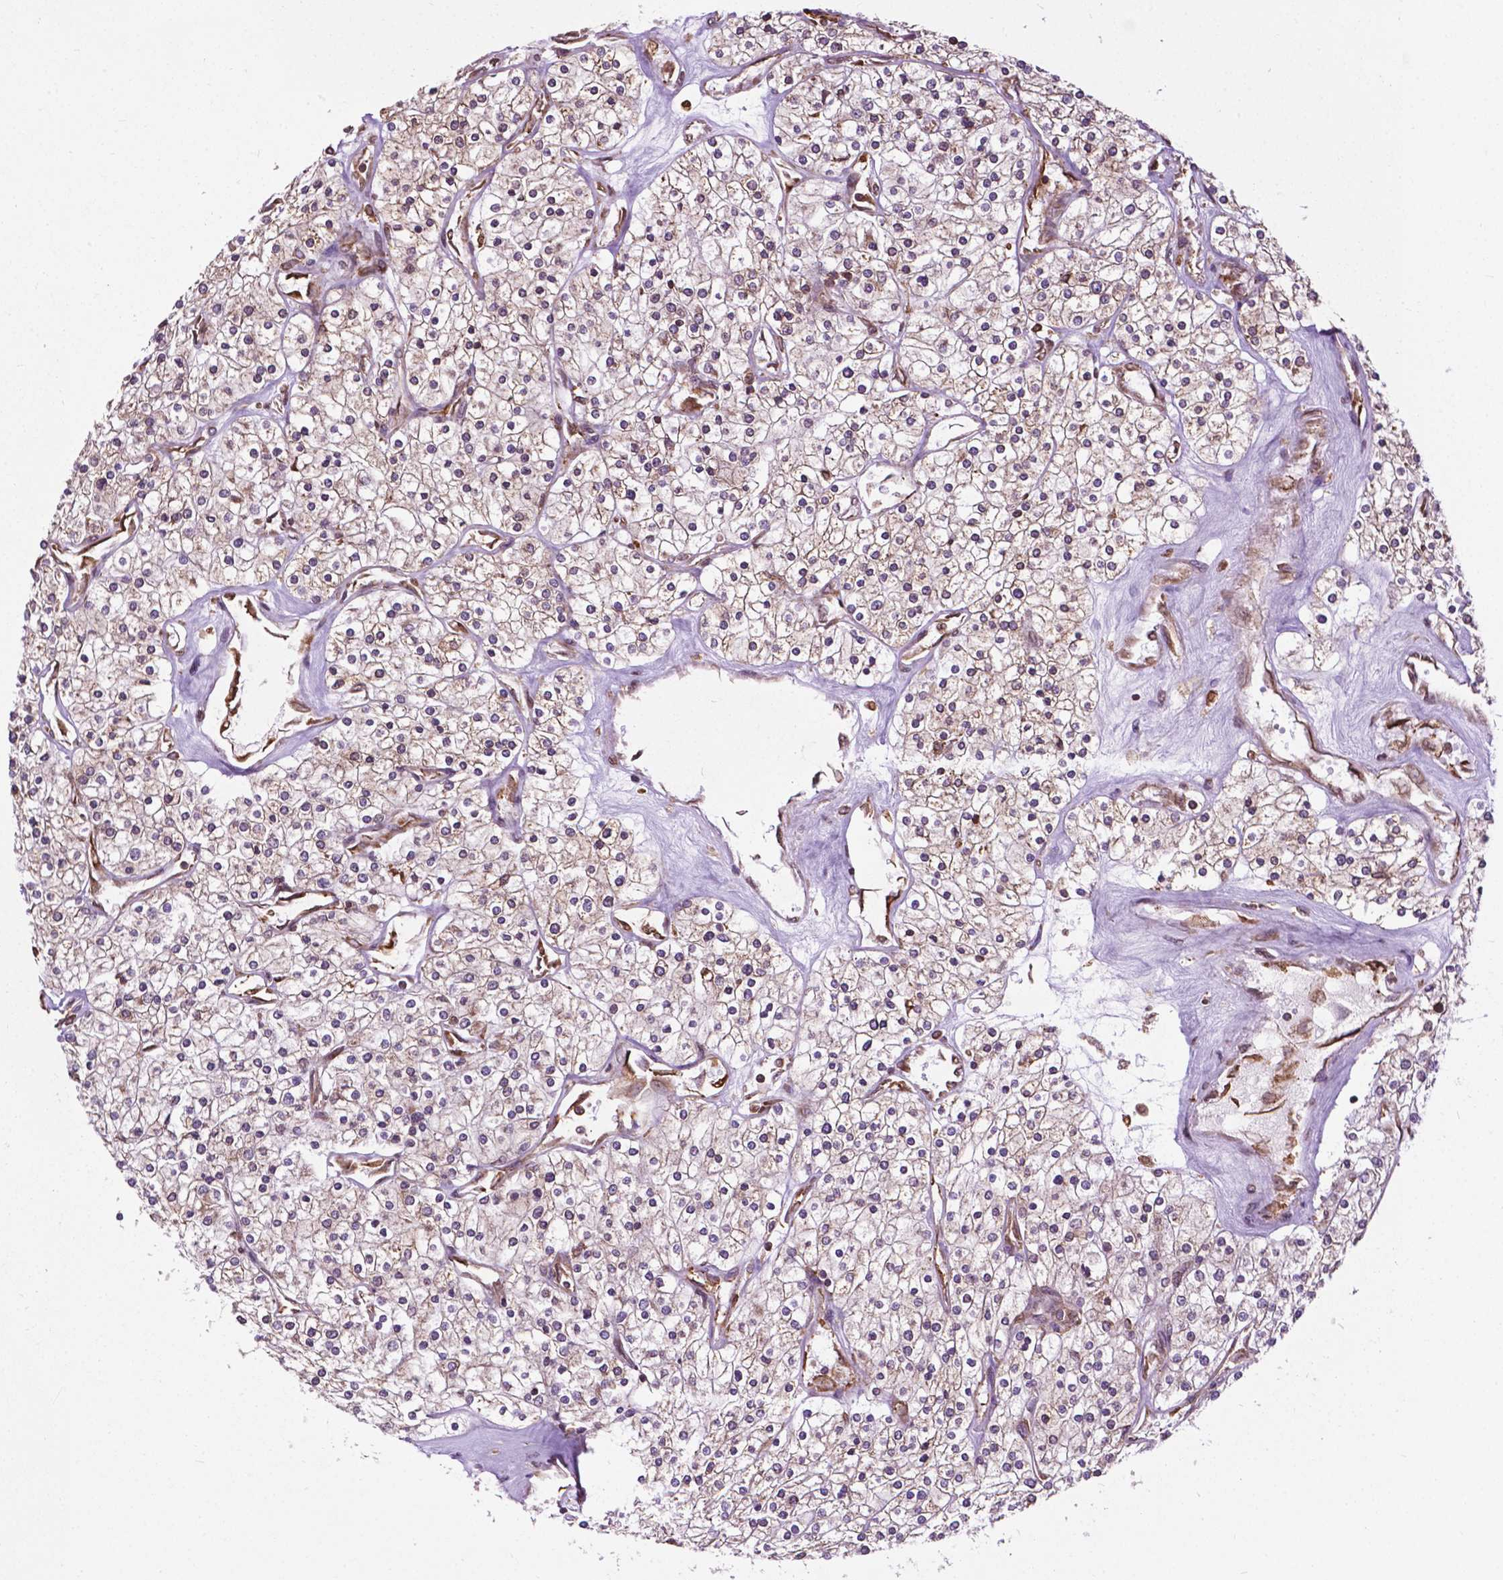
{"staining": {"intensity": "weak", "quantity": ">75%", "location": "cytoplasmic/membranous"}, "tissue": "renal cancer", "cell_type": "Tumor cells", "image_type": "cancer", "snomed": [{"axis": "morphology", "description": "Adenocarcinoma, NOS"}, {"axis": "topography", "description": "Kidney"}], "caption": "Approximately >75% of tumor cells in adenocarcinoma (renal) display weak cytoplasmic/membranous protein positivity as visualized by brown immunohistochemical staining.", "gene": "GANAB", "patient": {"sex": "male", "age": 80}}